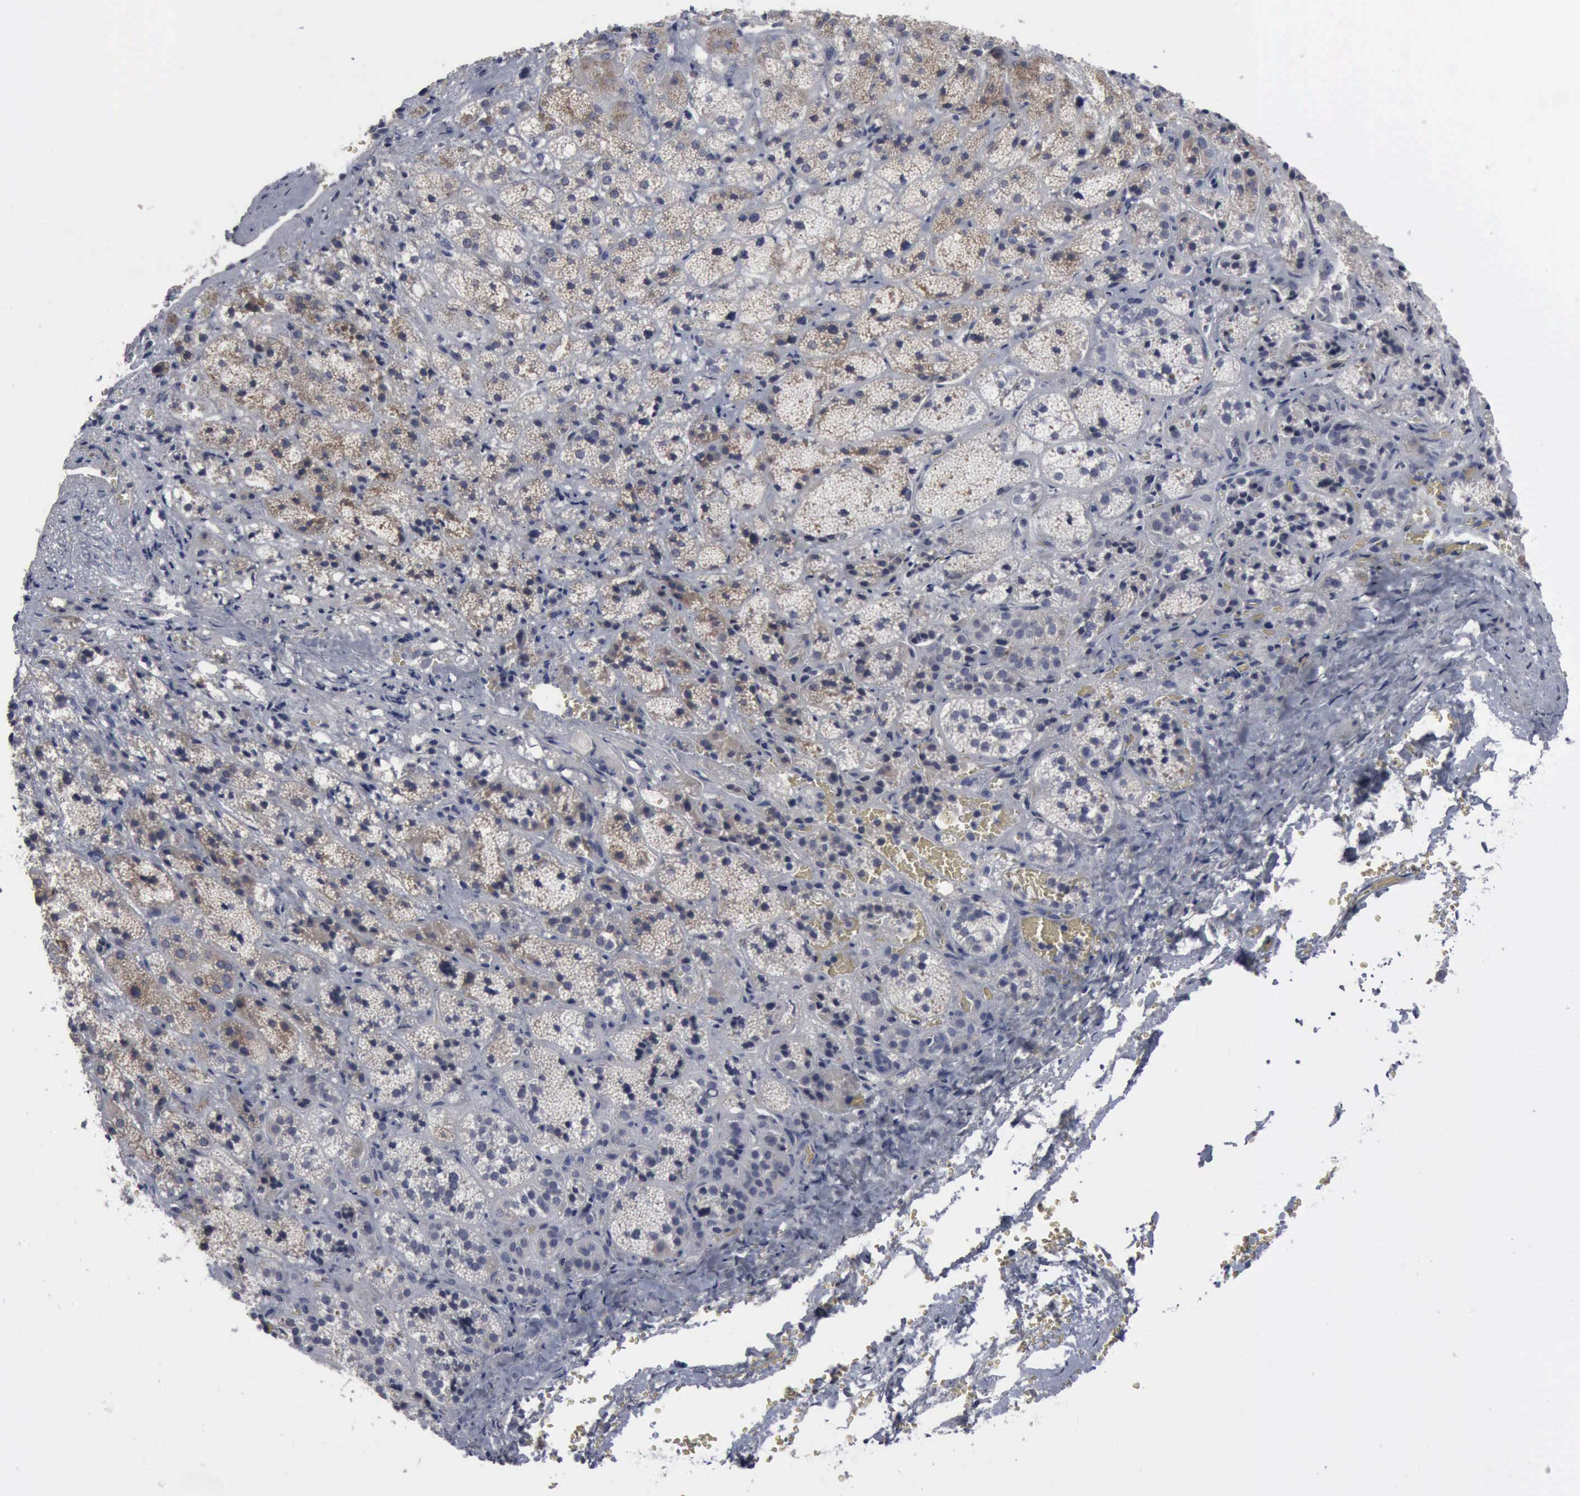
{"staining": {"intensity": "weak", "quantity": "25%-75%", "location": "cytoplasmic/membranous"}, "tissue": "adrenal gland", "cell_type": "Glandular cells", "image_type": "normal", "snomed": [{"axis": "morphology", "description": "Normal tissue, NOS"}, {"axis": "topography", "description": "Adrenal gland"}], "caption": "DAB (3,3'-diaminobenzidine) immunohistochemical staining of unremarkable adrenal gland reveals weak cytoplasmic/membranous protein positivity in approximately 25%-75% of glandular cells.", "gene": "MYO18B", "patient": {"sex": "female", "age": 71}}